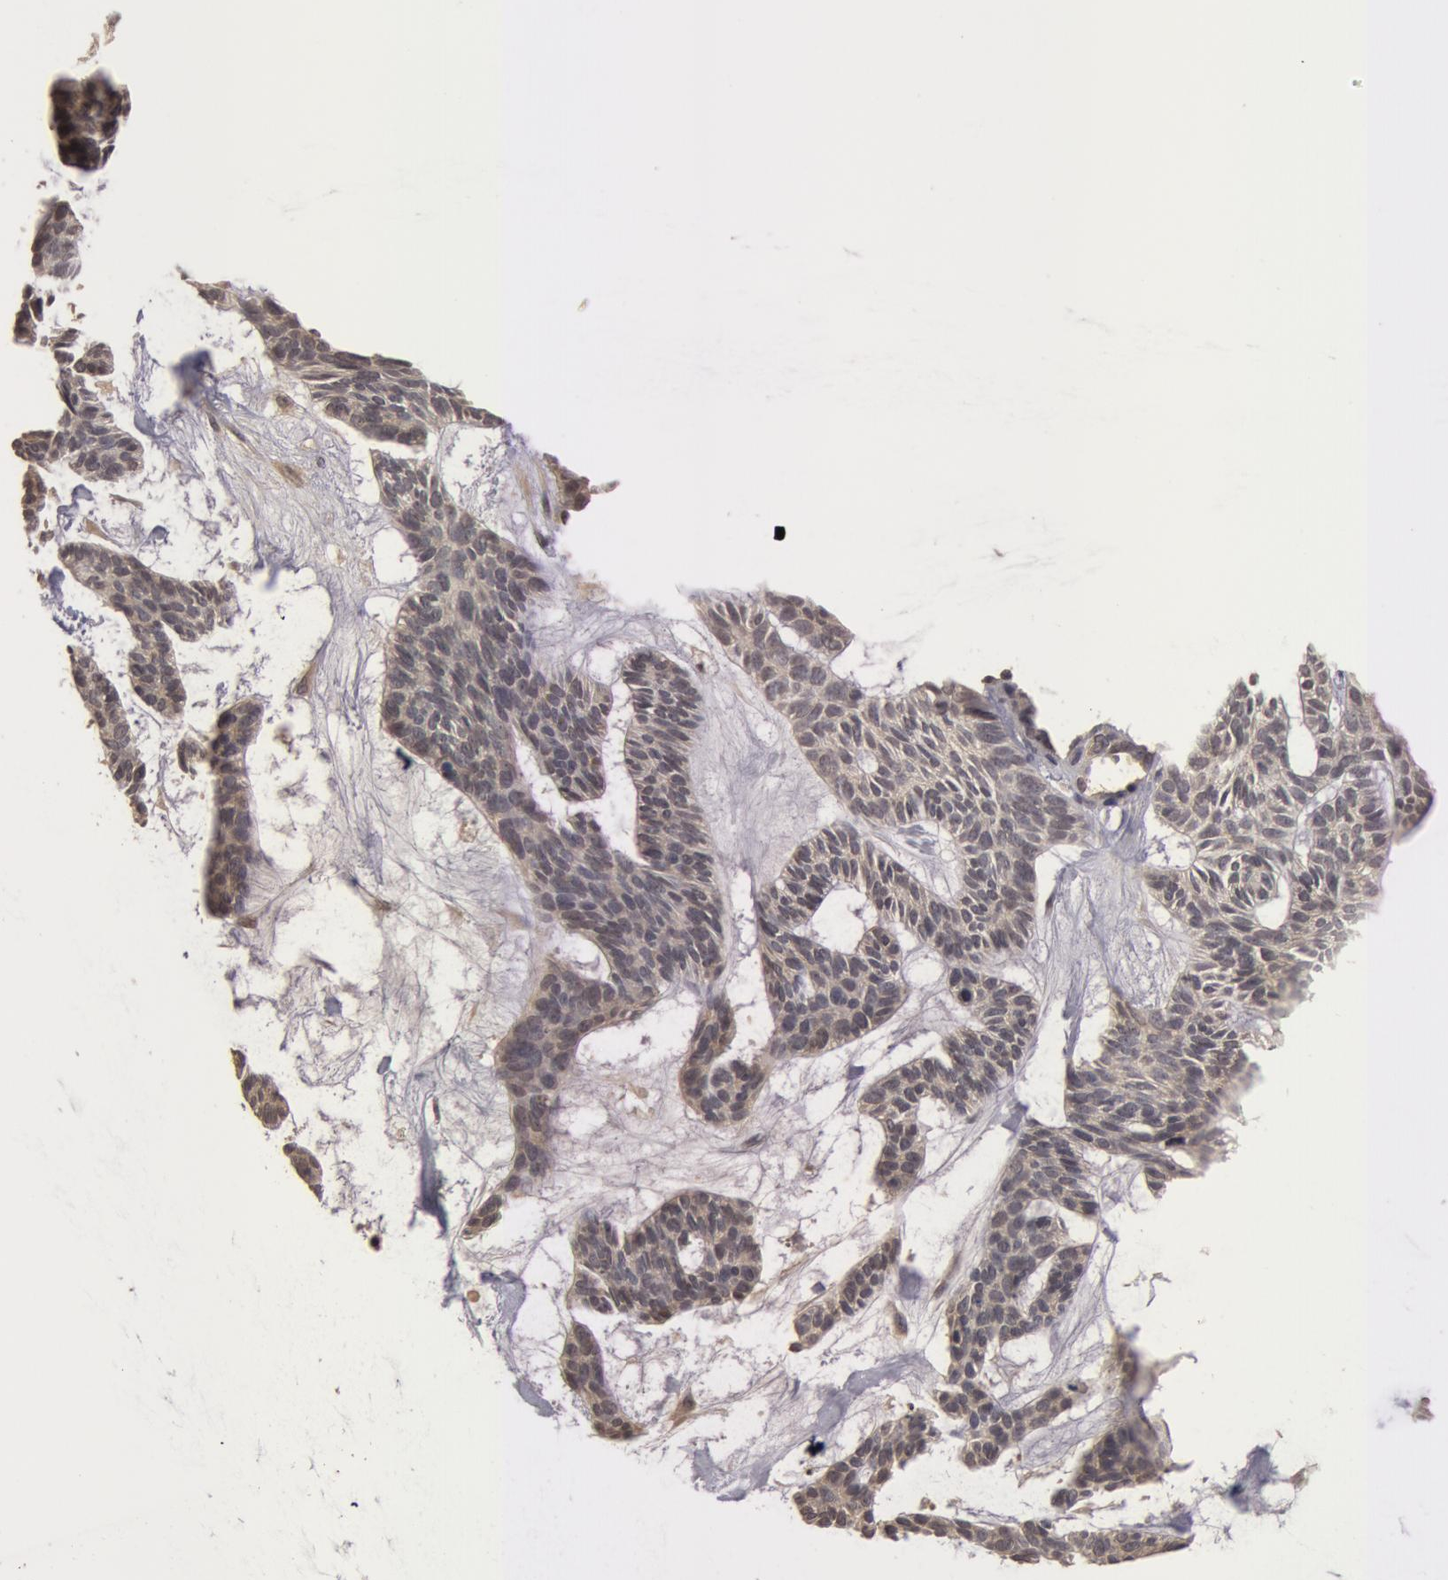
{"staining": {"intensity": "weak", "quantity": ">75%", "location": "cytoplasmic/membranous"}, "tissue": "skin cancer", "cell_type": "Tumor cells", "image_type": "cancer", "snomed": [{"axis": "morphology", "description": "Basal cell carcinoma"}, {"axis": "topography", "description": "Skin"}], "caption": "Approximately >75% of tumor cells in human basal cell carcinoma (skin) display weak cytoplasmic/membranous protein positivity as visualized by brown immunohistochemical staining.", "gene": "BCHE", "patient": {"sex": "male", "age": 75}}